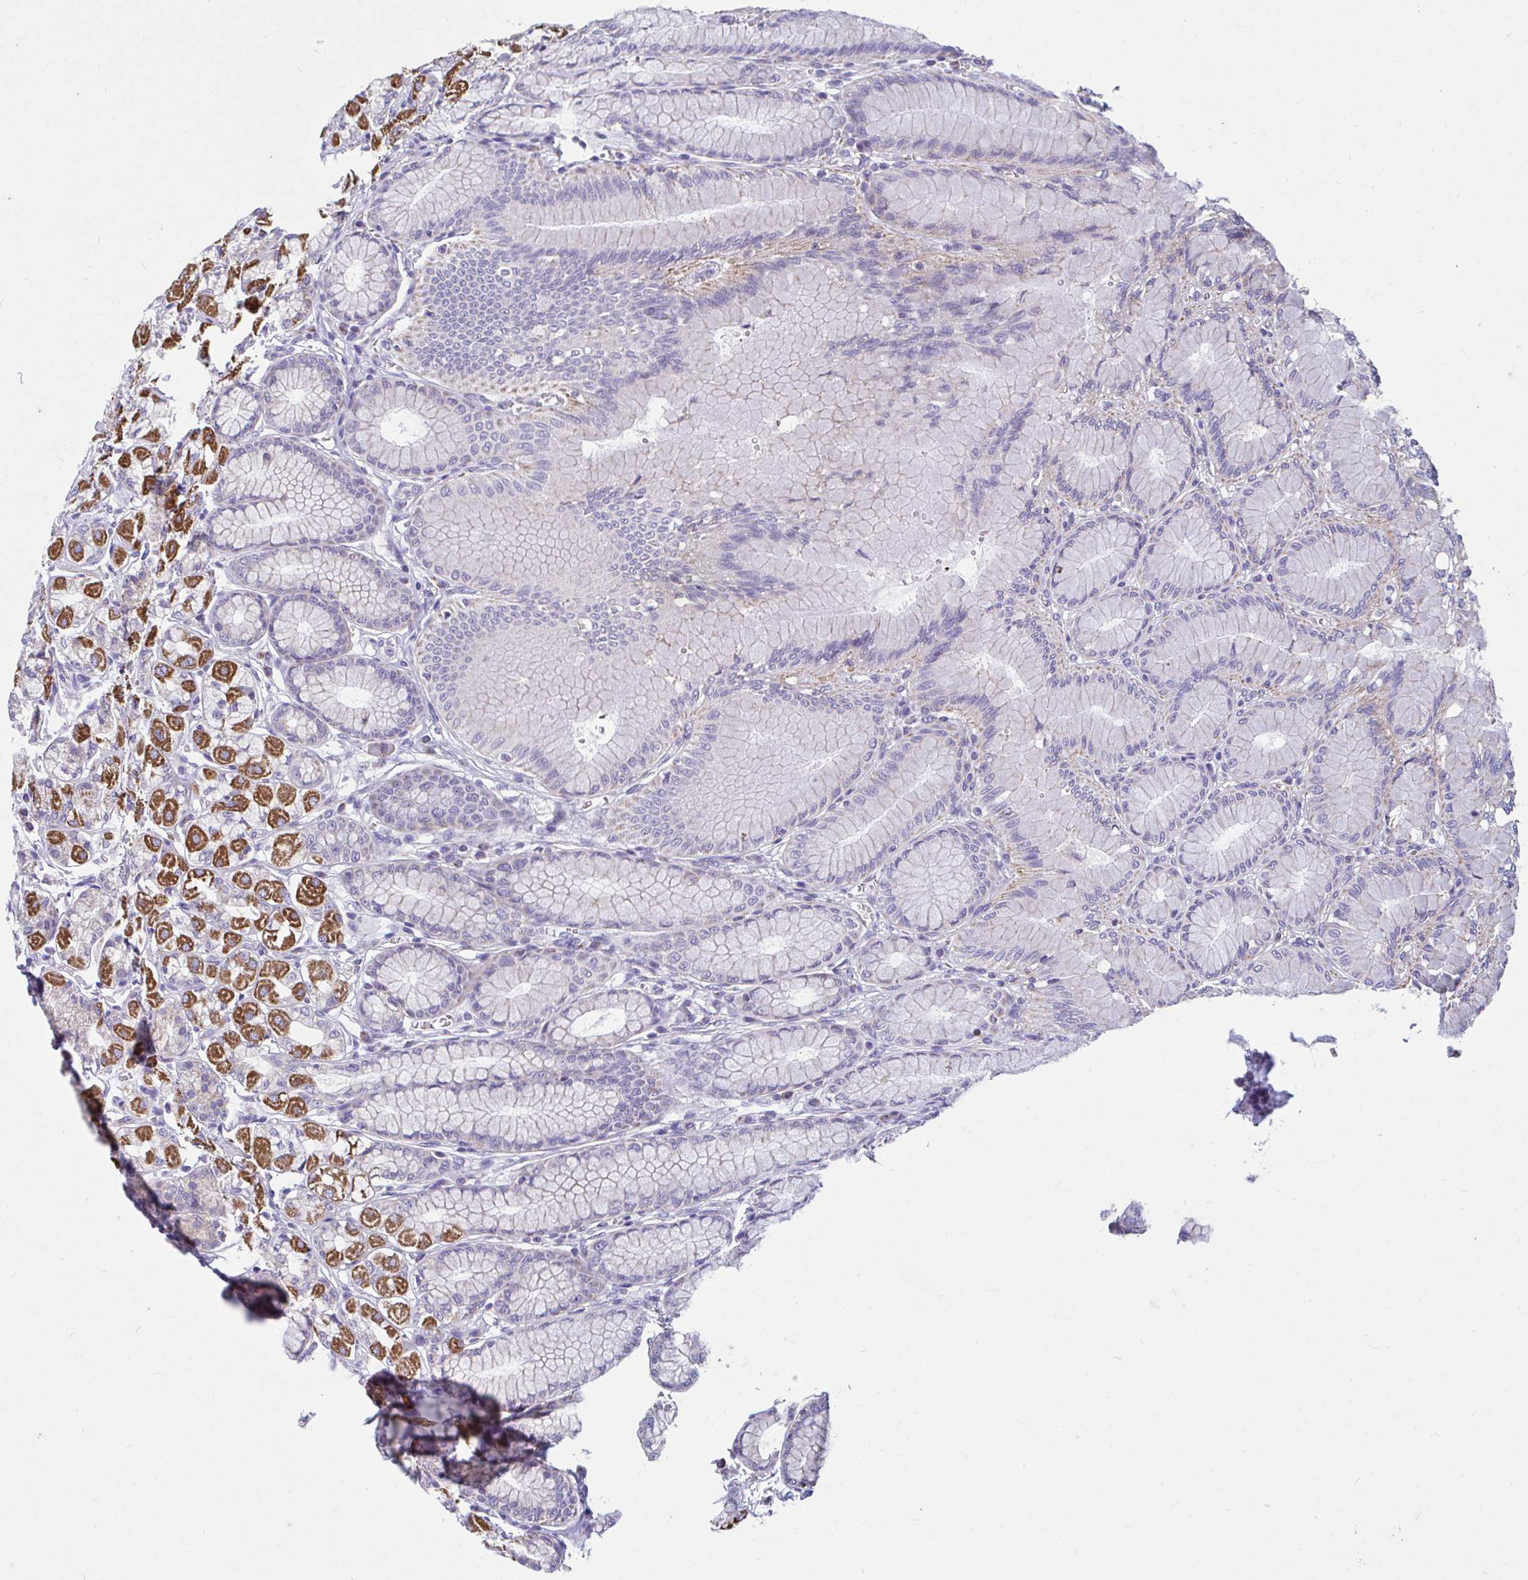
{"staining": {"intensity": "strong", "quantity": "<25%", "location": "cytoplasmic/membranous"}, "tissue": "stomach", "cell_type": "Glandular cells", "image_type": "normal", "snomed": [{"axis": "morphology", "description": "Normal tissue, NOS"}, {"axis": "topography", "description": "Stomach"}, {"axis": "topography", "description": "Stomach, lower"}], "caption": "Brown immunohistochemical staining in normal stomach demonstrates strong cytoplasmic/membranous staining in approximately <25% of glandular cells. (IHC, brightfield microscopy, high magnification).", "gene": "OR13A1", "patient": {"sex": "male", "age": 76}}